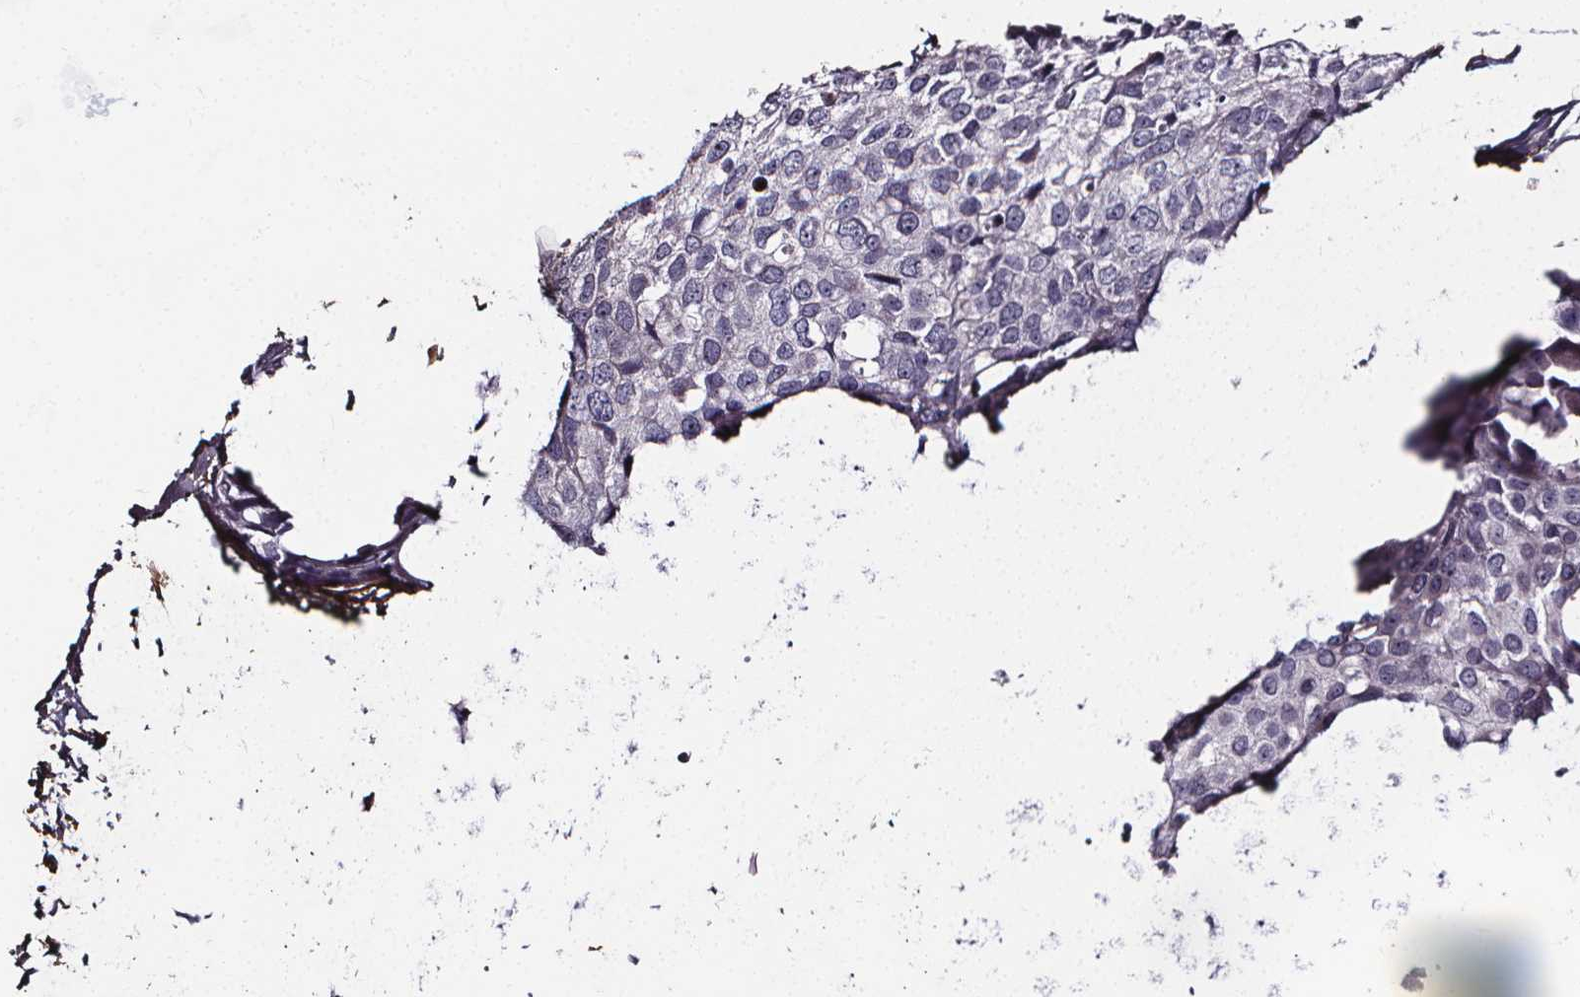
{"staining": {"intensity": "negative", "quantity": "none", "location": "none"}, "tissue": "breast cancer", "cell_type": "Tumor cells", "image_type": "cancer", "snomed": [{"axis": "morphology", "description": "Duct carcinoma"}, {"axis": "topography", "description": "Breast"}], "caption": "Tumor cells show no significant expression in breast cancer (invasive ductal carcinoma).", "gene": "AEBP1", "patient": {"sex": "female", "age": 38}}